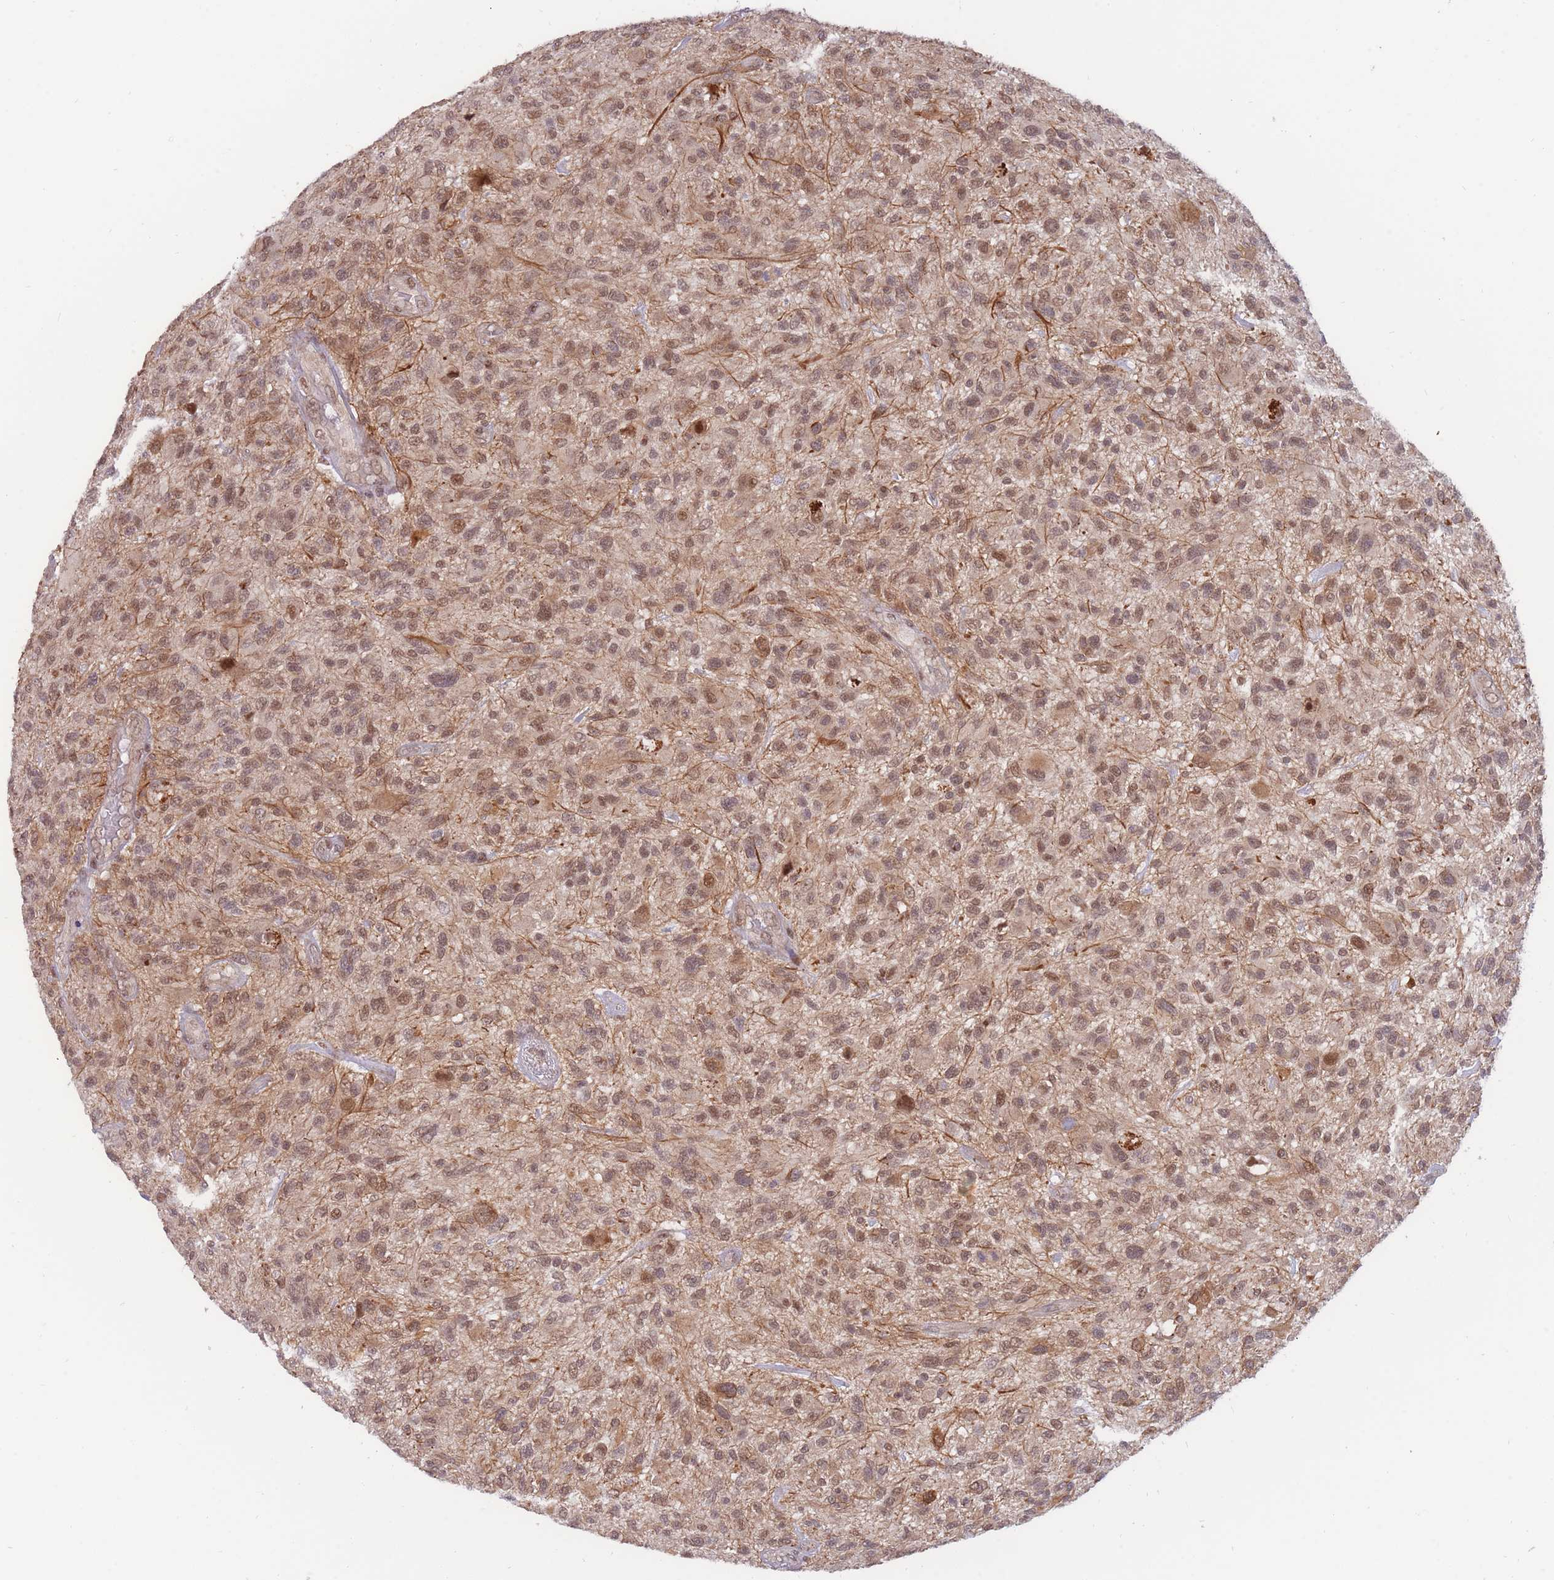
{"staining": {"intensity": "moderate", "quantity": ">75%", "location": "nuclear"}, "tissue": "glioma", "cell_type": "Tumor cells", "image_type": "cancer", "snomed": [{"axis": "morphology", "description": "Glioma, malignant, High grade"}, {"axis": "topography", "description": "Brain"}], "caption": "The micrograph shows a brown stain indicating the presence of a protein in the nuclear of tumor cells in glioma. (DAB IHC with brightfield microscopy, high magnification).", "gene": "BOD1L1", "patient": {"sex": "male", "age": 47}}